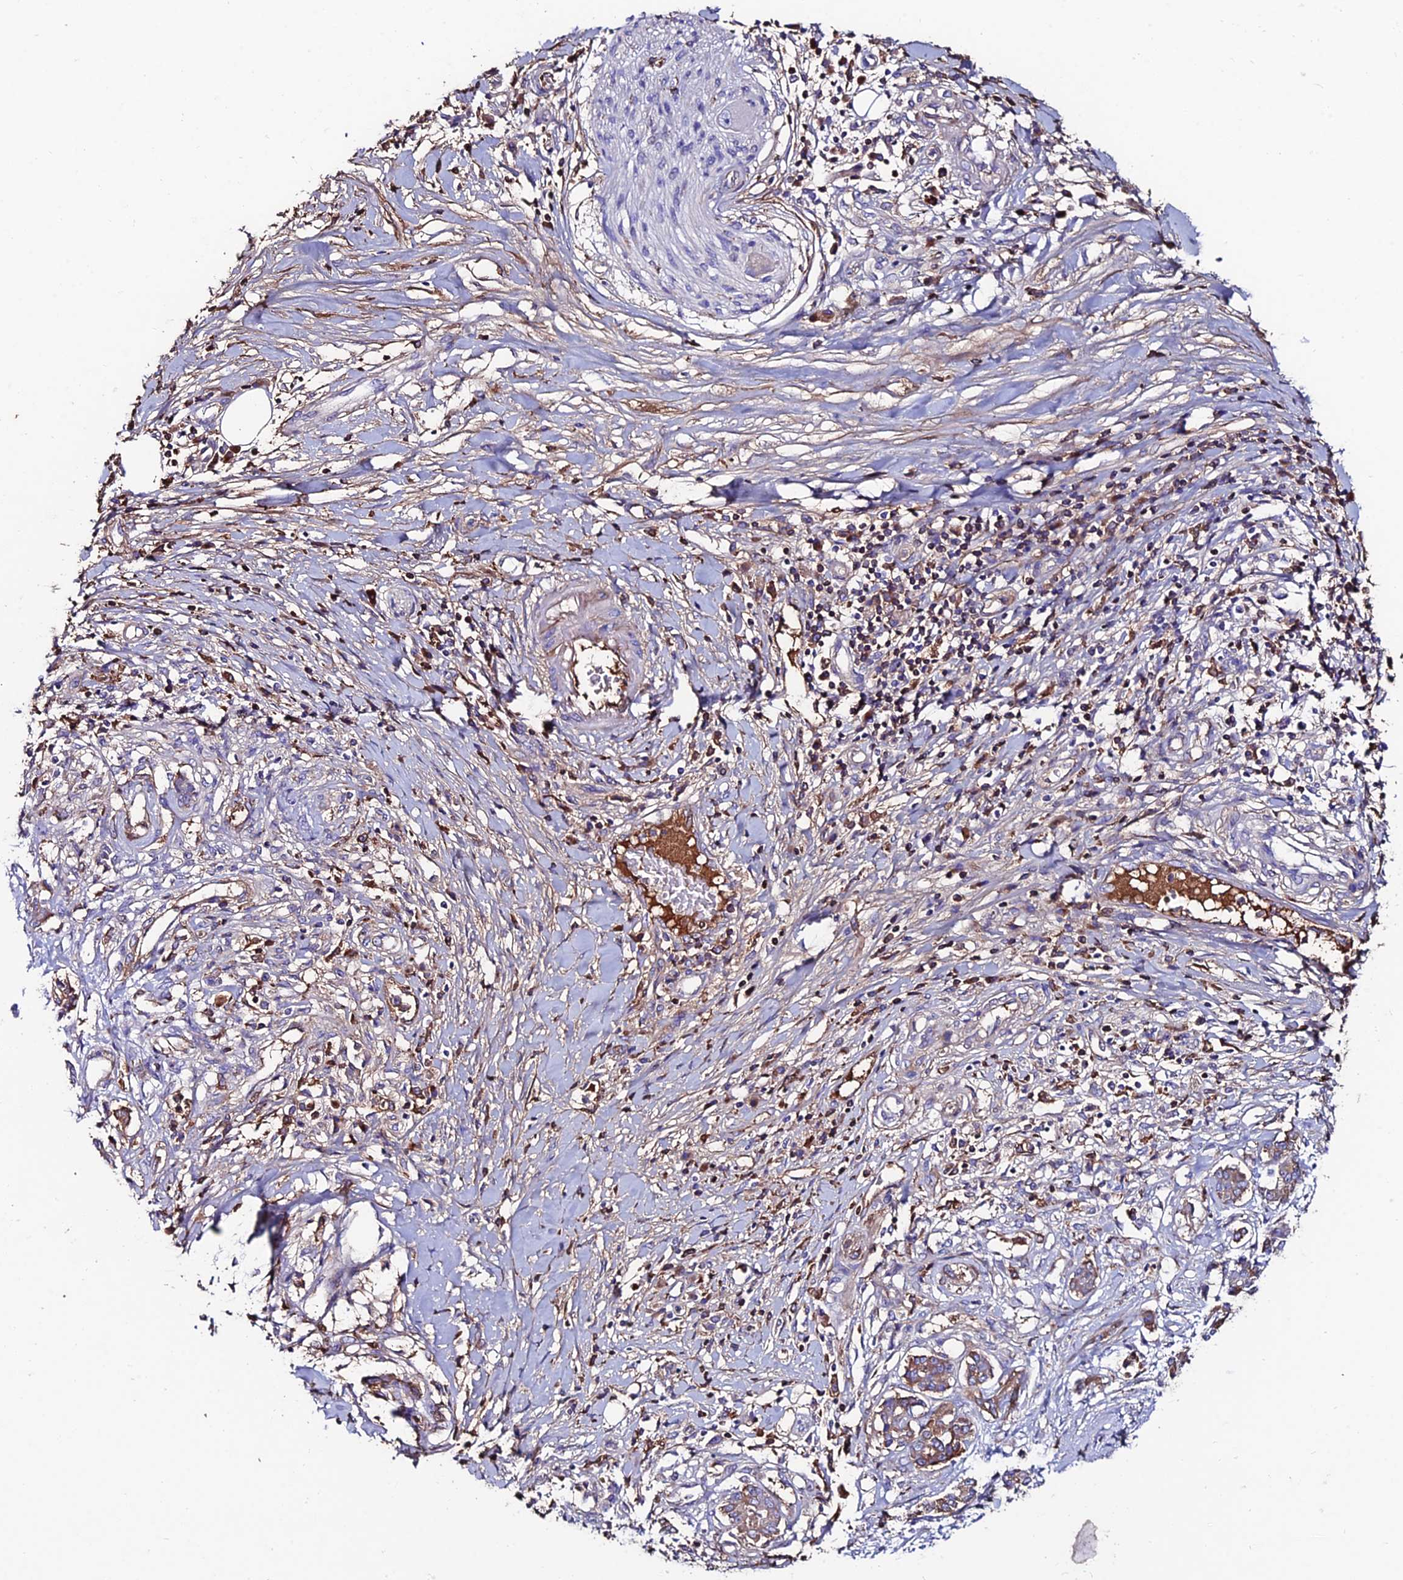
{"staining": {"intensity": "moderate", "quantity": ">75%", "location": "cytoplasmic/membranous"}, "tissue": "pancreatic cancer", "cell_type": "Tumor cells", "image_type": "cancer", "snomed": [{"axis": "morphology", "description": "Adenocarcinoma, NOS"}, {"axis": "topography", "description": "Pancreas"}], "caption": "A histopathology image of adenocarcinoma (pancreatic) stained for a protein shows moderate cytoplasmic/membranous brown staining in tumor cells.", "gene": "SLC25A16", "patient": {"sex": "female", "age": 56}}